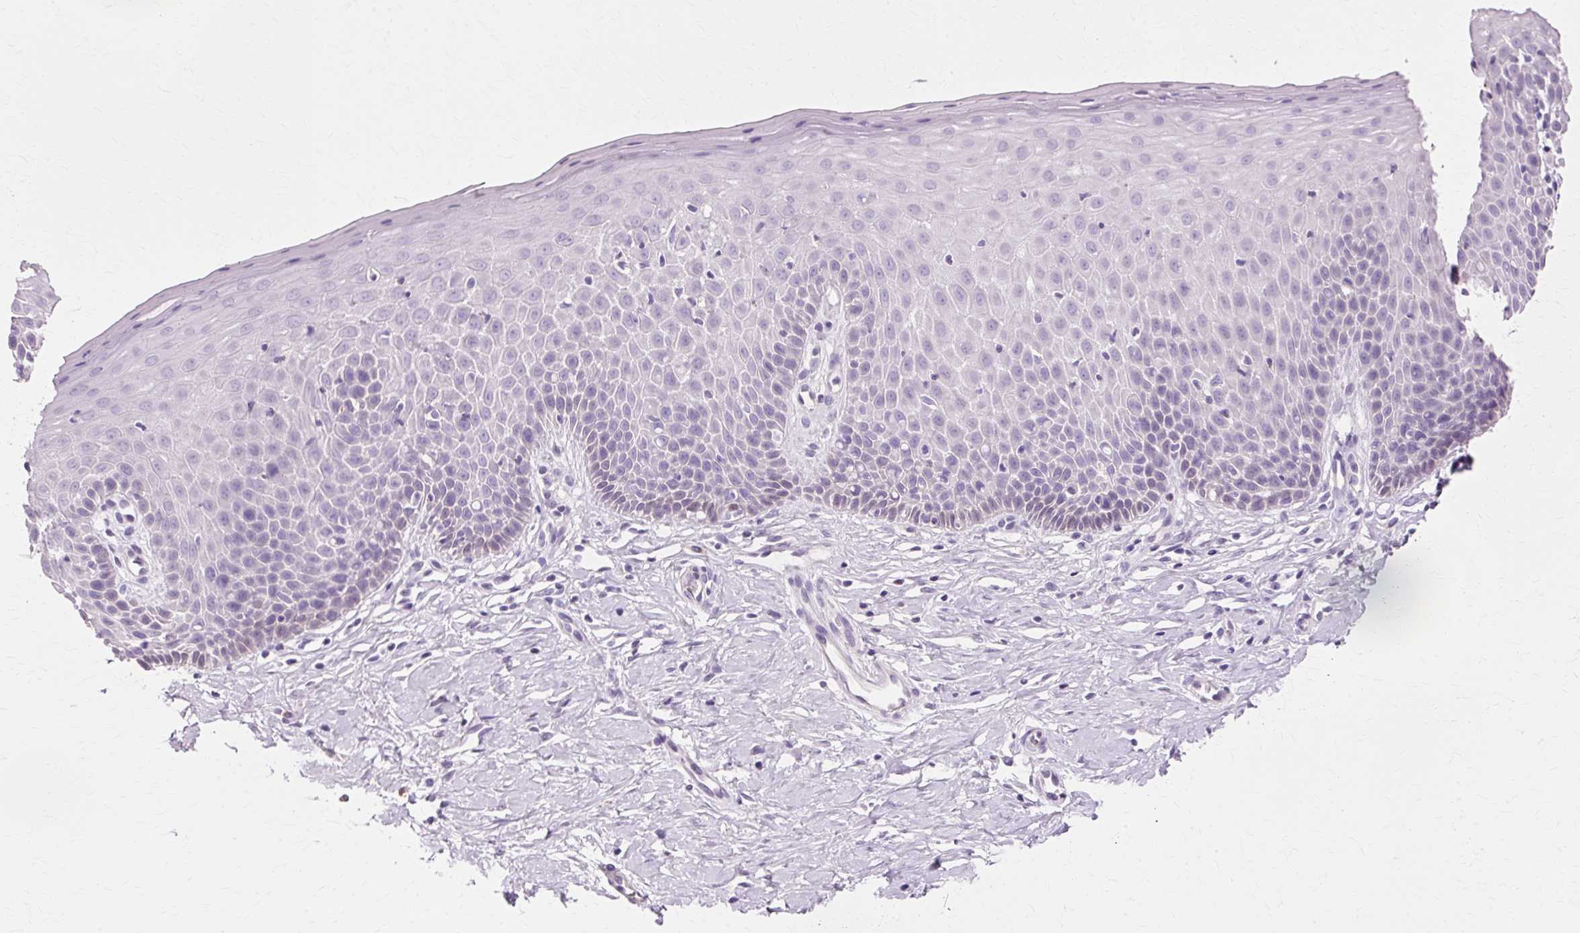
{"staining": {"intensity": "negative", "quantity": "none", "location": "none"}, "tissue": "cervix", "cell_type": "Glandular cells", "image_type": "normal", "snomed": [{"axis": "morphology", "description": "Normal tissue, NOS"}, {"axis": "topography", "description": "Cervix"}], "caption": "High power microscopy histopathology image of an IHC image of benign cervix, revealing no significant positivity in glandular cells. (DAB immunohistochemistry (IHC) visualized using brightfield microscopy, high magnification).", "gene": "VN1R2", "patient": {"sex": "female", "age": 36}}